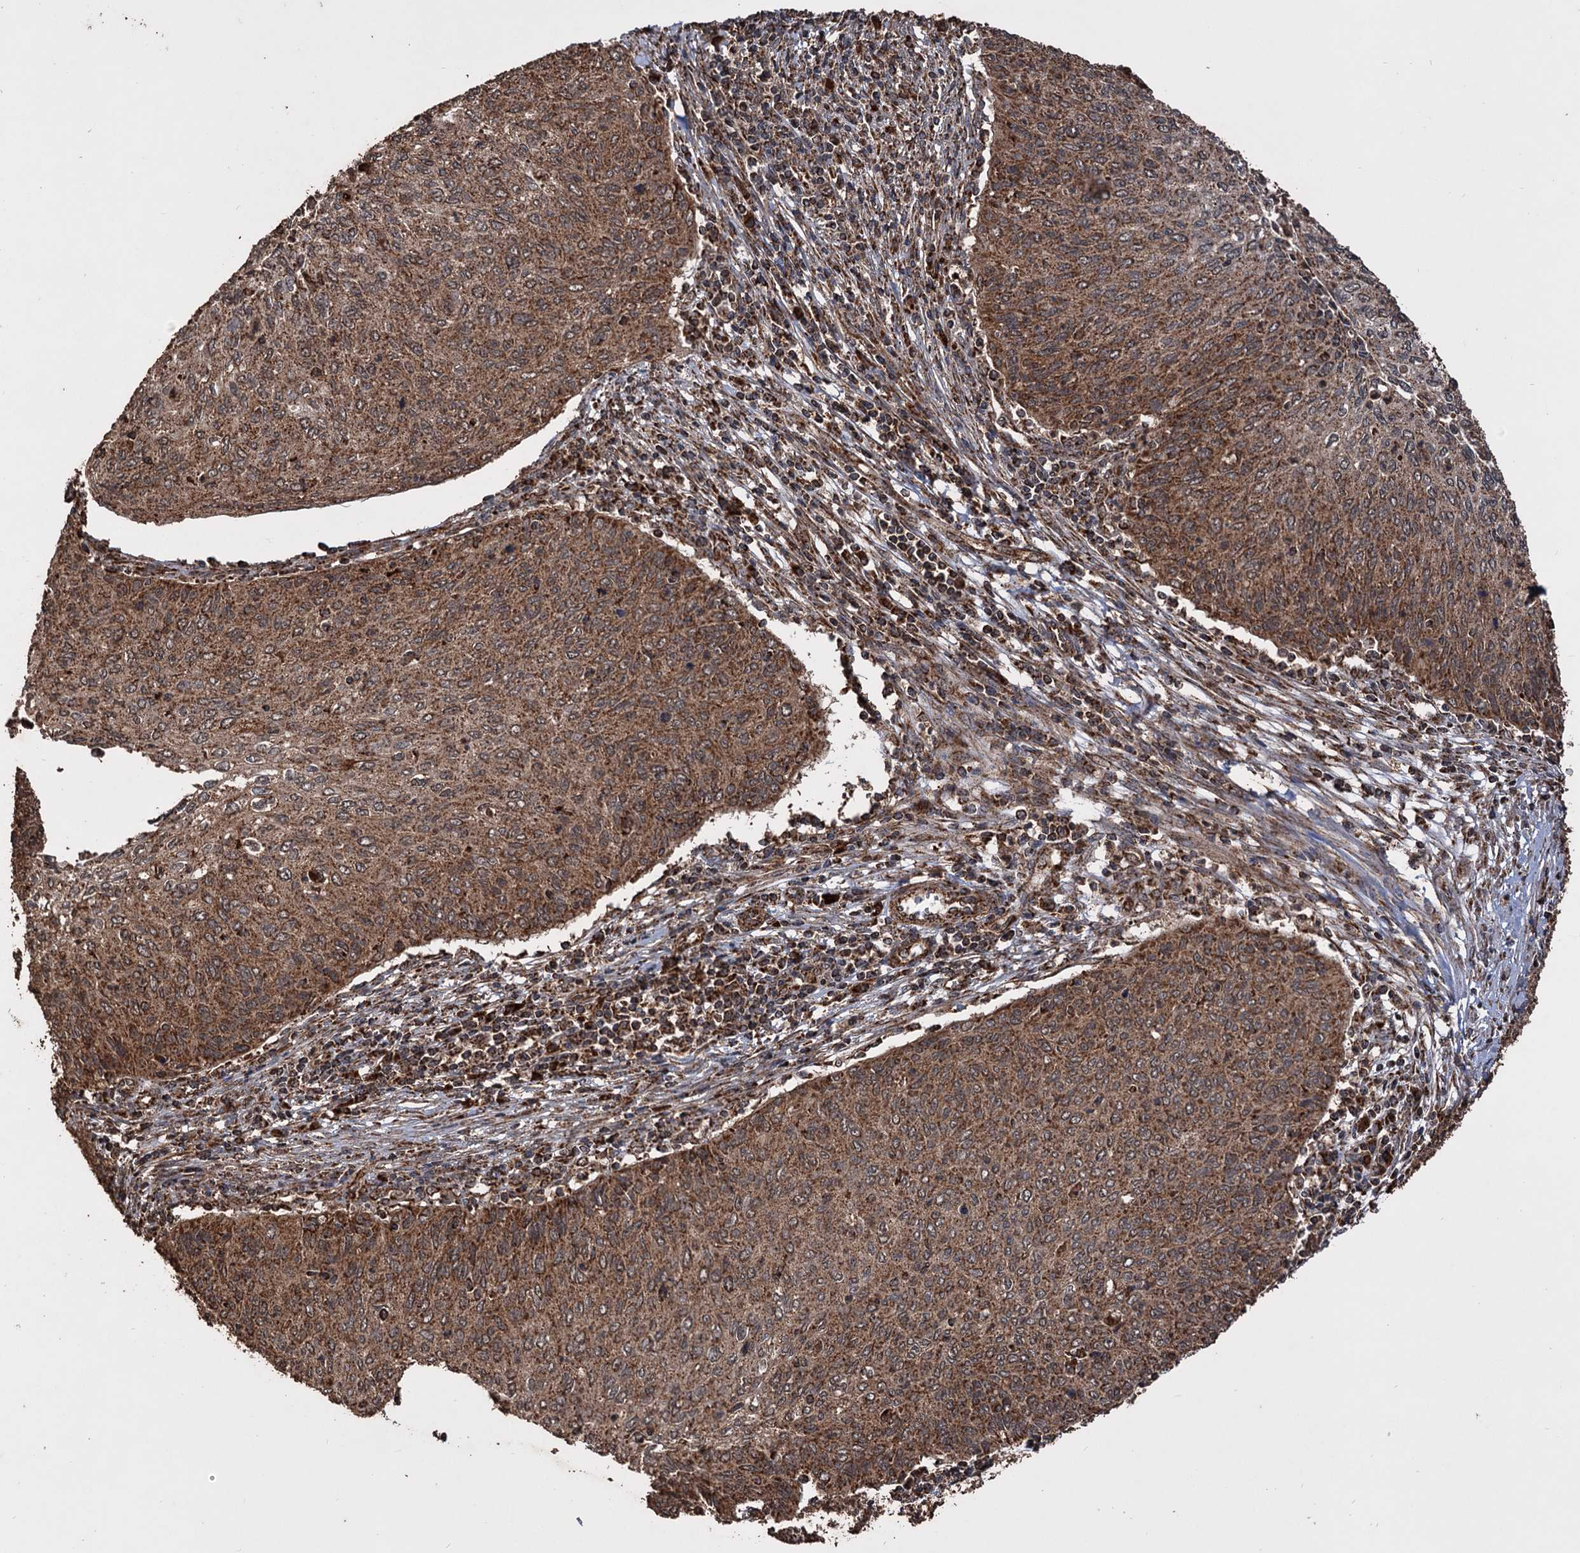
{"staining": {"intensity": "moderate", "quantity": ">75%", "location": "cytoplasmic/membranous"}, "tissue": "cervical cancer", "cell_type": "Tumor cells", "image_type": "cancer", "snomed": [{"axis": "morphology", "description": "Squamous cell carcinoma, NOS"}, {"axis": "topography", "description": "Cervix"}], "caption": "Tumor cells show medium levels of moderate cytoplasmic/membranous expression in about >75% of cells in cervical squamous cell carcinoma.", "gene": "IPO4", "patient": {"sex": "female", "age": 38}}